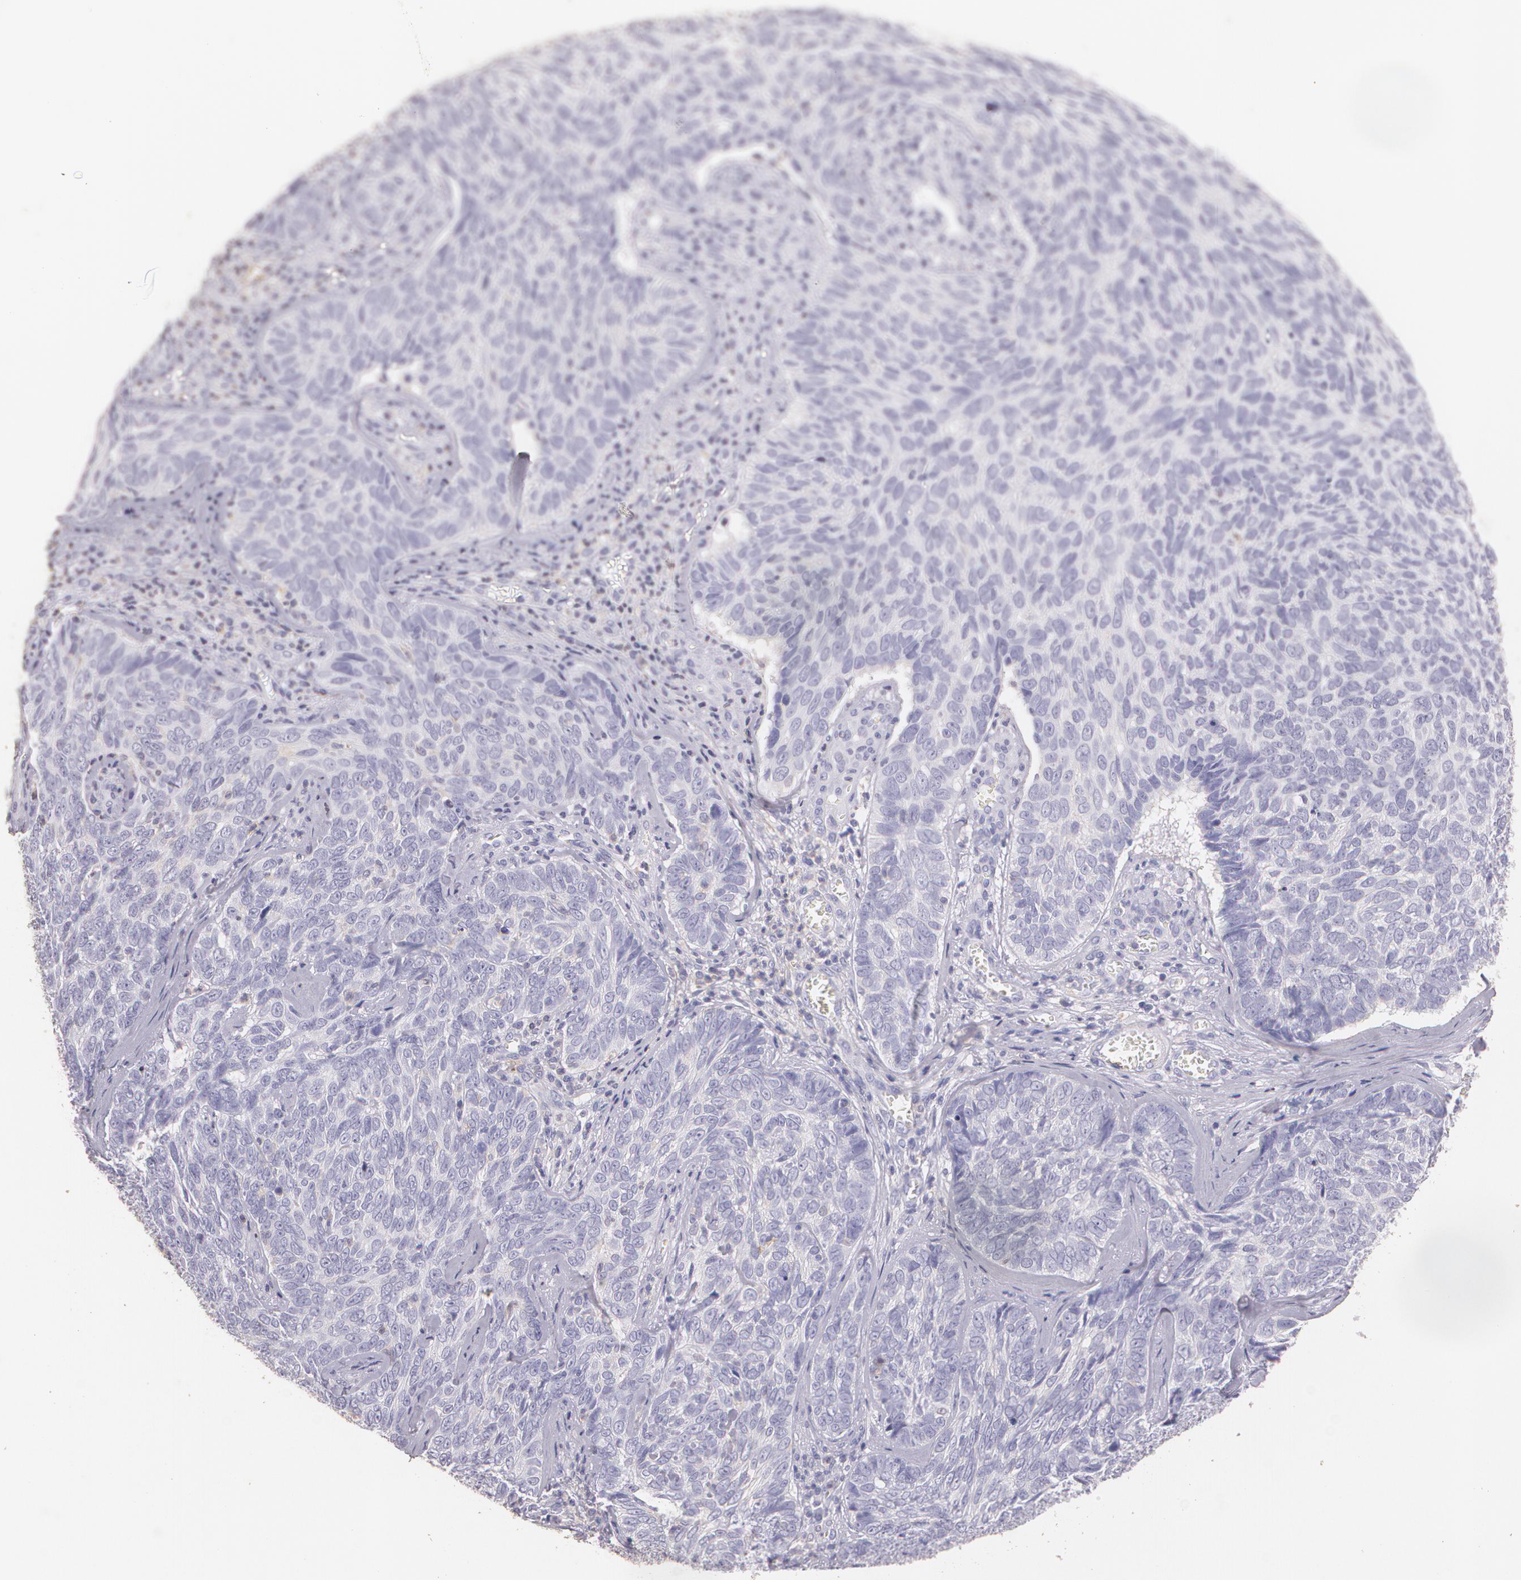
{"staining": {"intensity": "negative", "quantity": "none", "location": "none"}, "tissue": "skin cancer", "cell_type": "Tumor cells", "image_type": "cancer", "snomed": [{"axis": "morphology", "description": "Basal cell carcinoma"}, {"axis": "topography", "description": "Skin"}], "caption": "Tumor cells show no significant protein expression in basal cell carcinoma (skin).", "gene": "TGFBR1", "patient": {"sex": "male", "age": 72}}